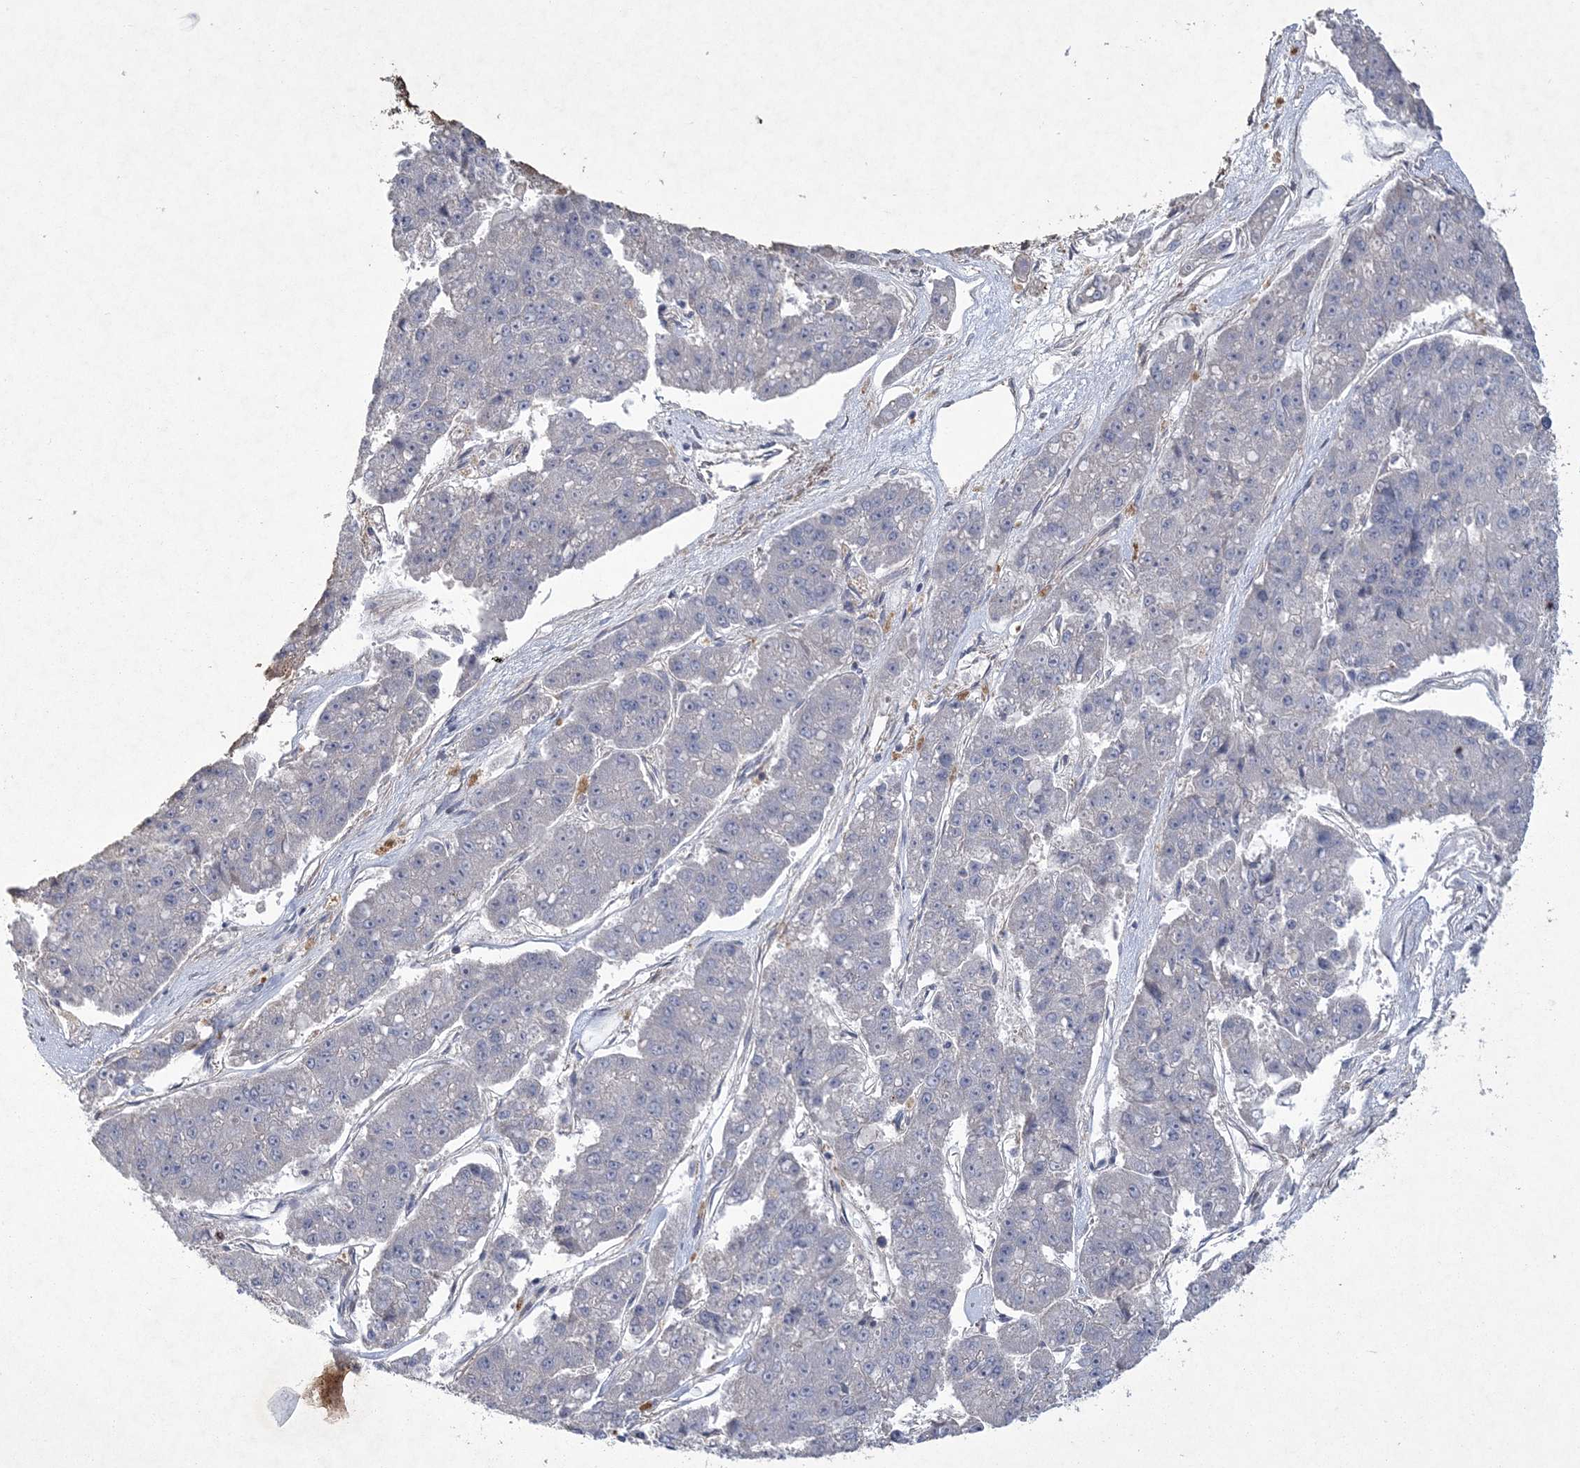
{"staining": {"intensity": "negative", "quantity": "none", "location": "none"}, "tissue": "pancreatic cancer", "cell_type": "Tumor cells", "image_type": "cancer", "snomed": [{"axis": "morphology", "description": "Adenocarcinoma, NOS"}, {"axis": "topography", "description": "Pancreas"}], "caption": "Tumor cells are negative for brown protein staining in pancreatic cancer (adenocarcinoma). The staining was performed using DAB (3,3'-diaminobenzidine) to visualize the protein expression in brown, while the nuclei were stained in blue with hematoxylin (Magnification: 20x).", "gene": "ARSJ", "patient": {"sex": "male", "age": 50}}